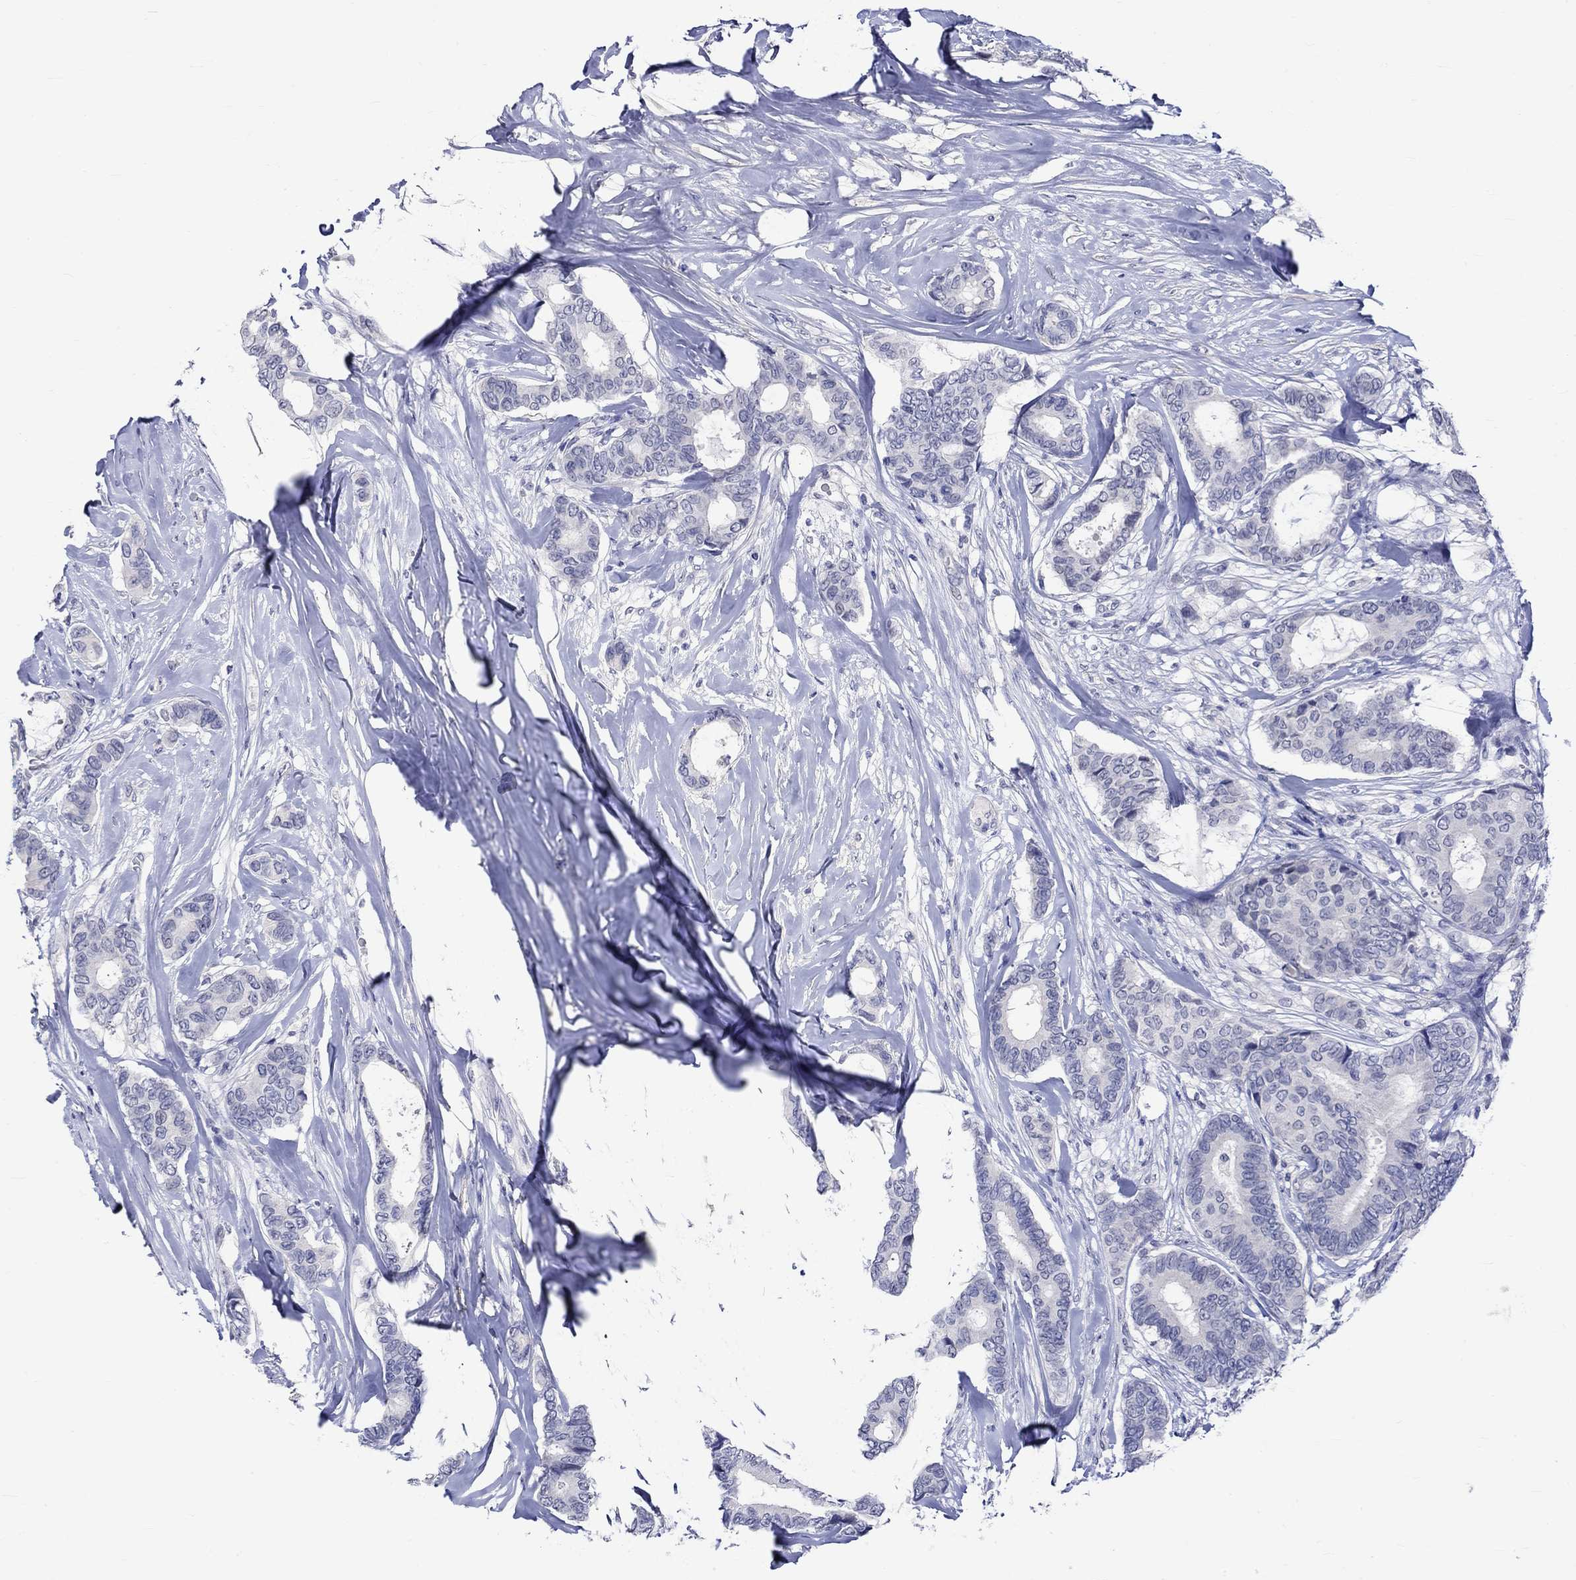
{"staining": {"intensity": "negative", "quantity": "none", "location": "none"}, "tissue": "breast cancer", "cell_type": "Tumor cells", "image_type": "cancer", "snomed": [{"axis": "morphology", "description": "Duct carcinoma"}, {"axis": "topography", "description": "Breast"}], "caption": "Tumor cells are negative for brown protein staining in breast cancer (invasive ductal carcinoma).", "gene": "CRYAB", "patient": {"sex": "female", "age": 75}}